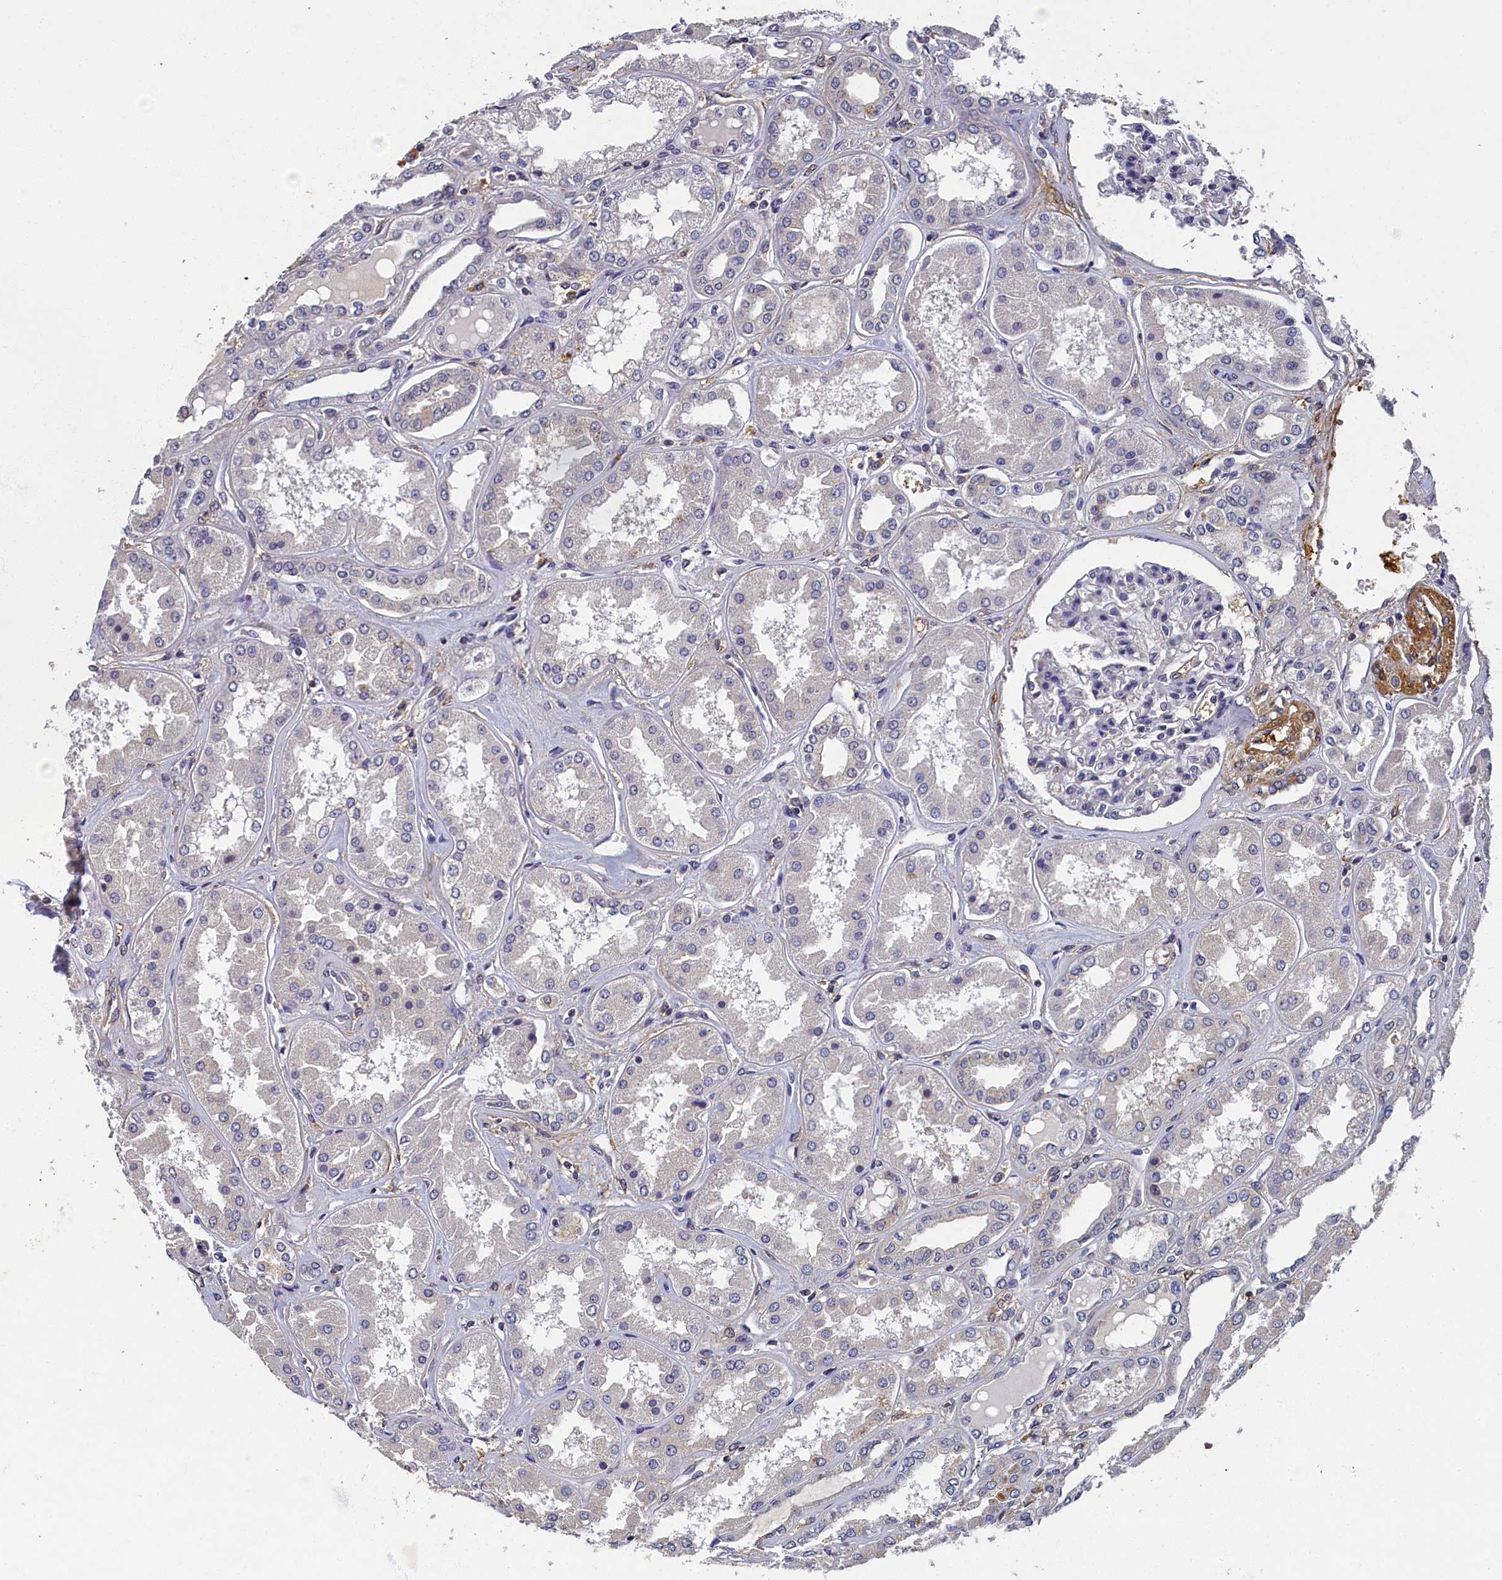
{"staining": {"intensity": "moderate", "quantity": "<25%", "location": "cytoplasmic/membranous,nuclear"}, "tissue": "kidney", "cell_type": "Cells in glomeruli", "image_type": "normal", "snomed": [{"axis": "morphology", "description": "Normal tissue, NOS"}, {"axis": "topography", "description": "Kidney"}], "caption": "Immunohistochemistry (IHC) (DAB) staining of unremarkable human kidney demonstrates moderate cytoplasmic/membranous,nuclear protein positivity in about <25% of cells in glomeruli.", "gene": "TBCB", "patient": {"sex": "female", "age": 56}}